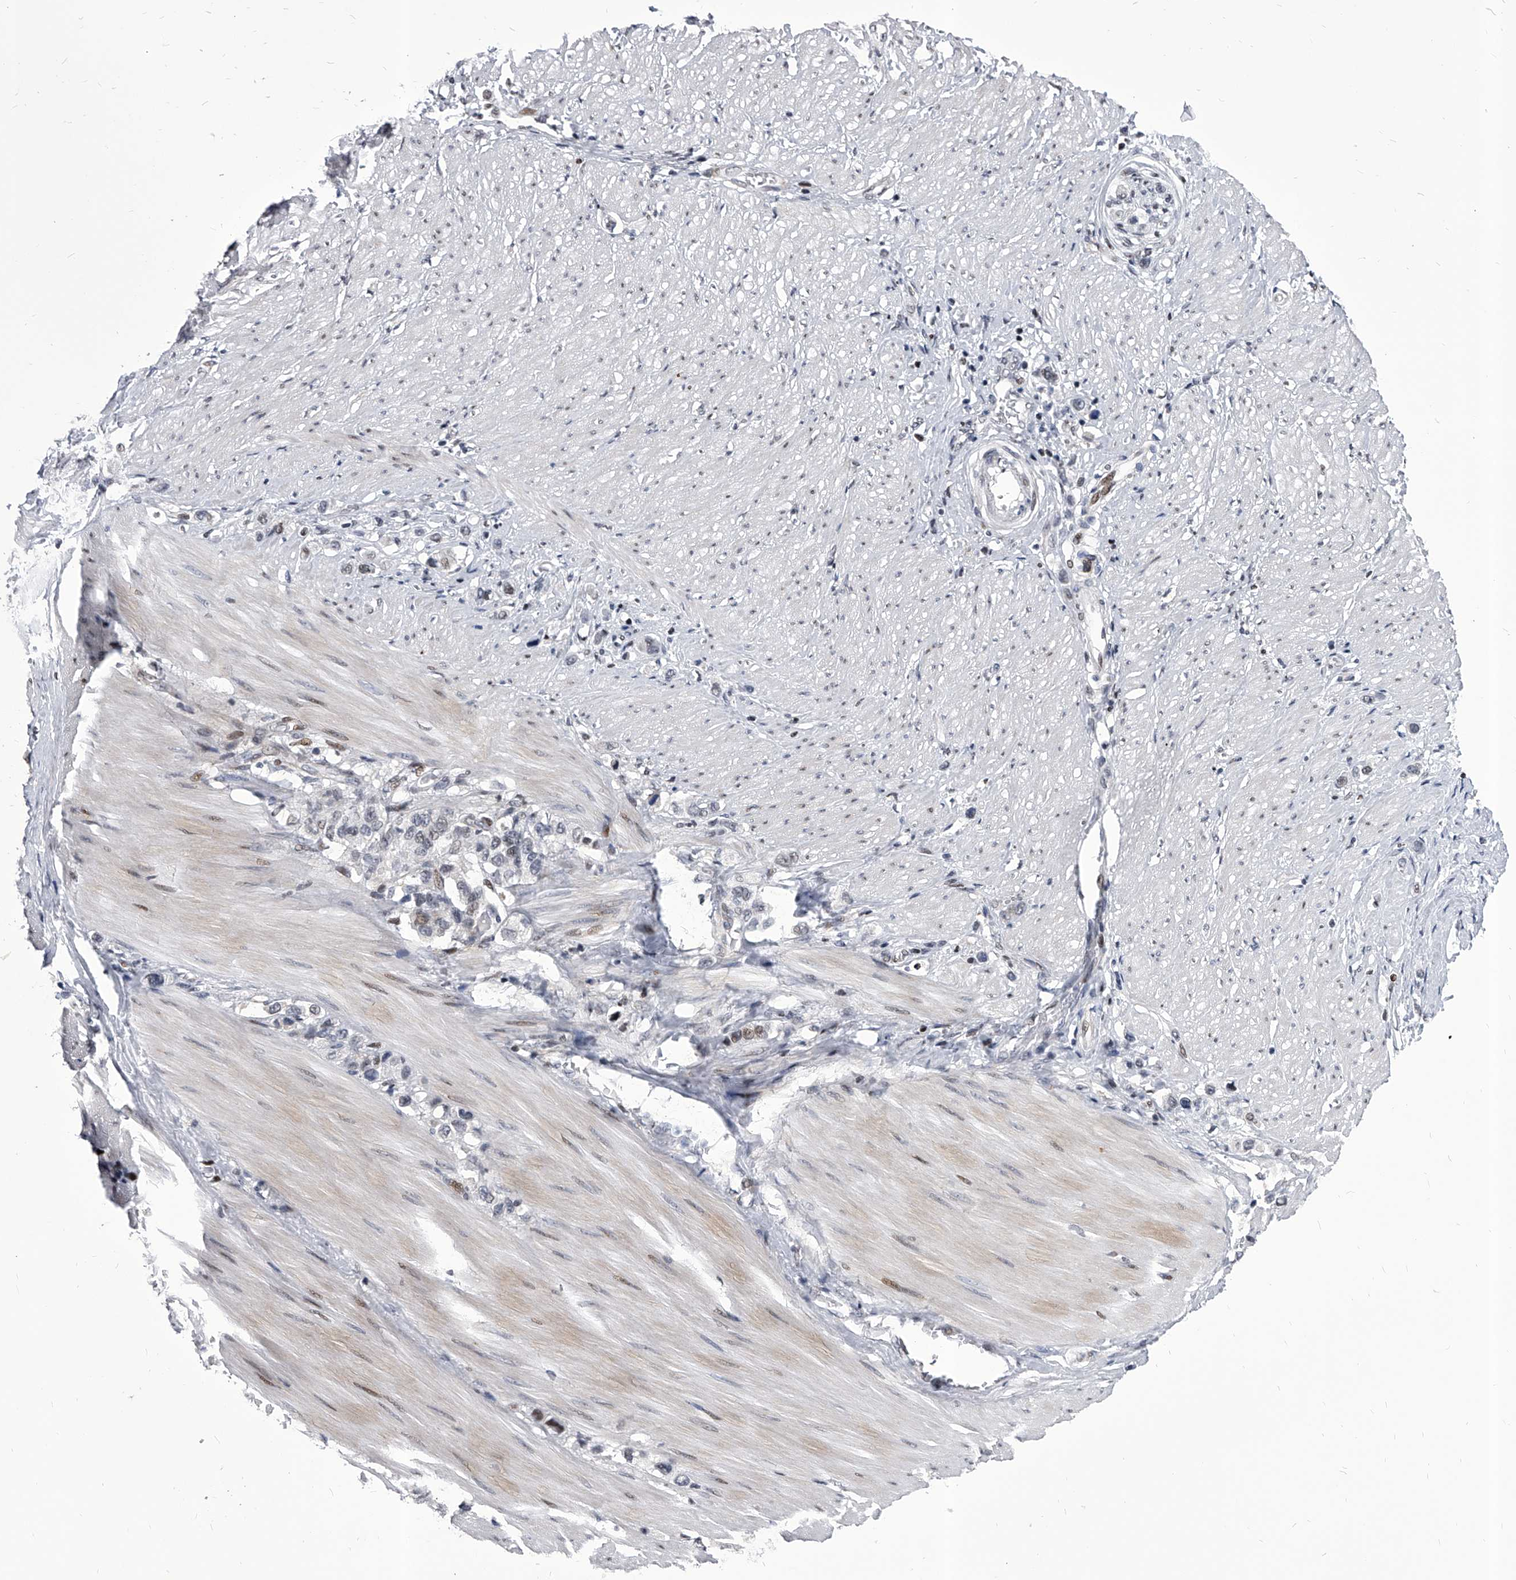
{"staining": {"intensity": "weak", "quantity": "<25%", "location": "nuclear"}, "tissue": "stomach cancer", "cell_type": "Tumor cells", "image_type": "cancer", "snomed": [{"axis": "morphology", "description": "Adenocarcinoma, NOS"}, {"axis": "topography", "description": "Stomach"}], "caption": "Image shows no significant protein expression in tumor cells of stomach cancer.", "gene": "CMTR1", "patient": {"sex": "female", "age": 65}}